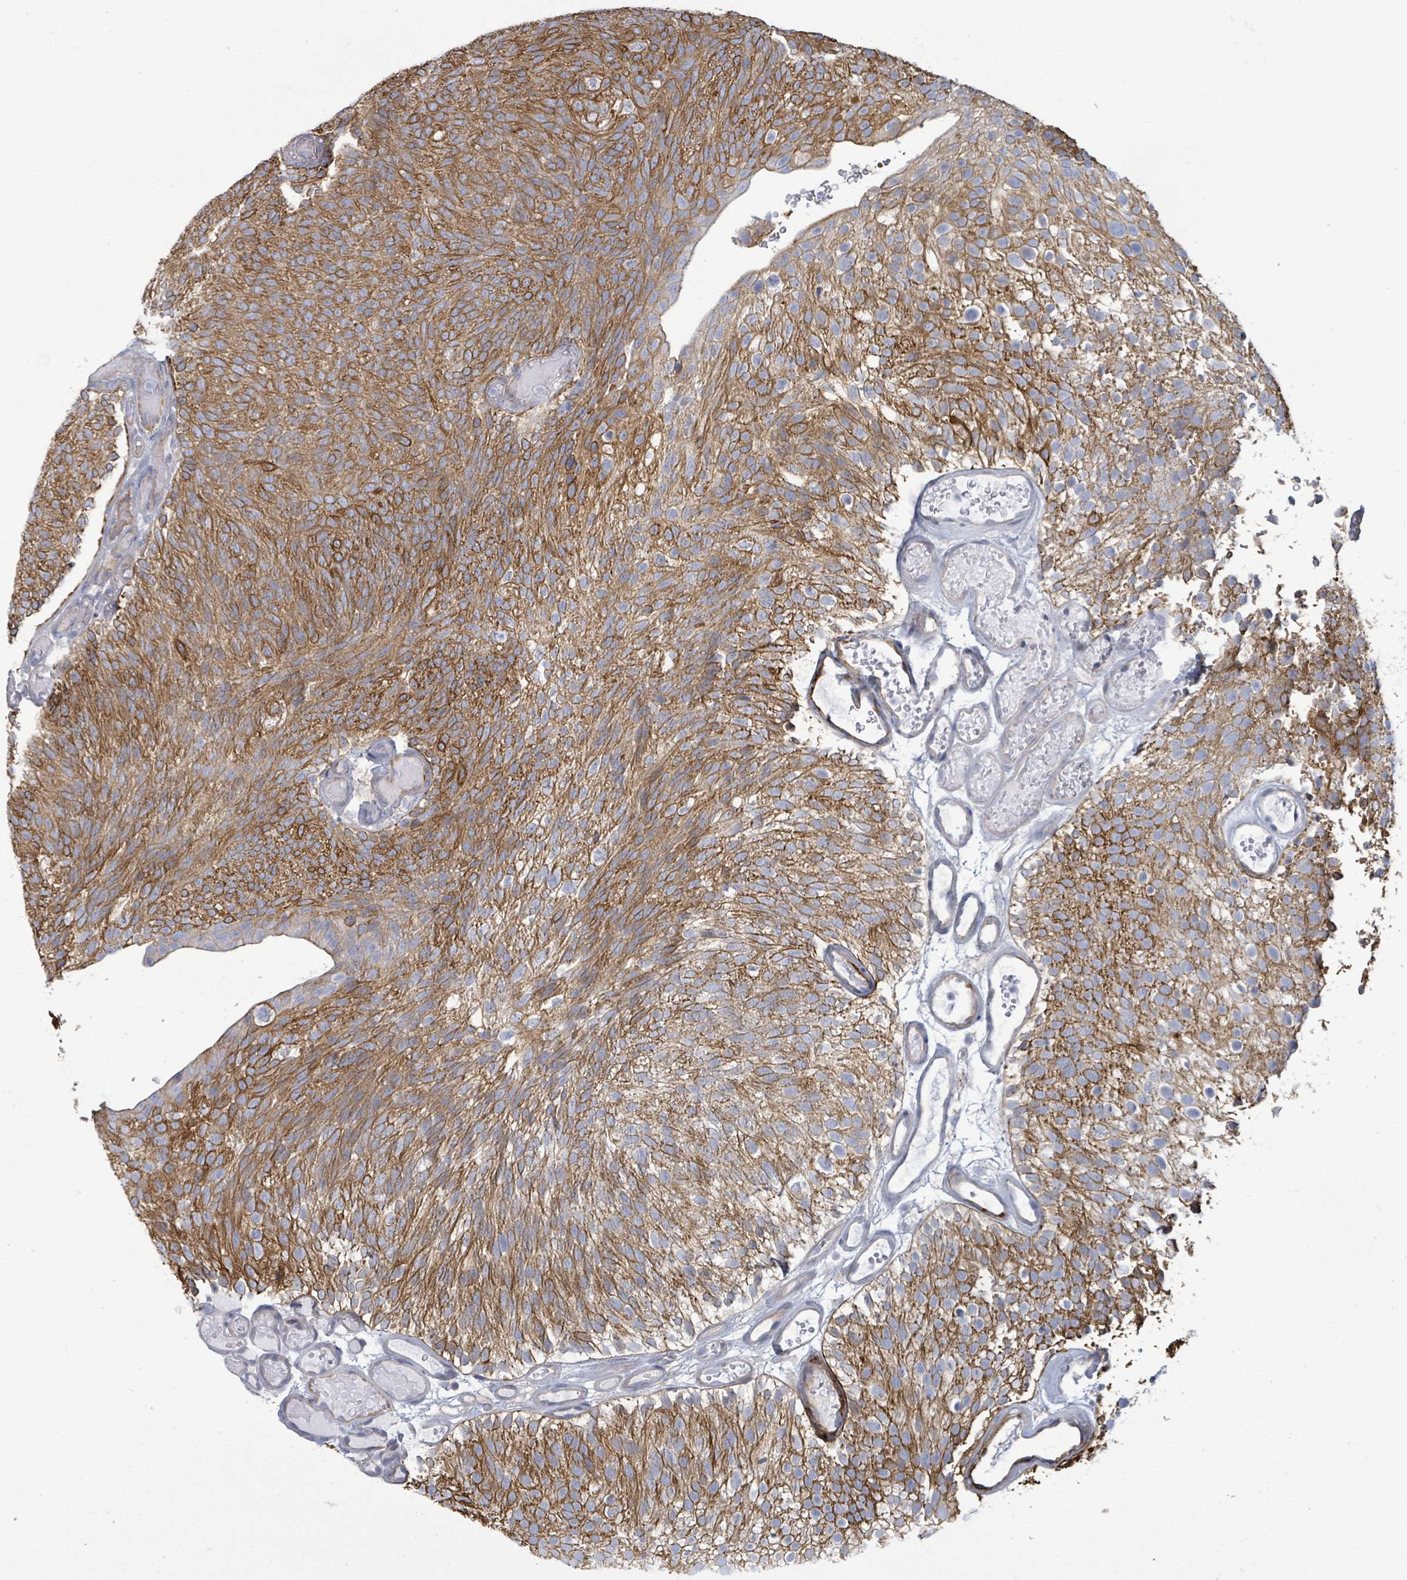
{"staining": {"intensity": "strong", "quantity": ">75%", "location": "cytoplasmic/membranous"}, "tissue": "urothelial cancer", "cell_type": "Tumor cells", "image_type": "cancer", "snomed": [{"axis": "morphology", "description": "Urothelial carcinoma, Low grade"}, {"axis": "topography", "description": "Urinary bladder"}], "caption": "Human urothelial carcinoma (low-grade) stained with a protein marker shows strong staining in tumor cells.", "gene": "COL13A1", "patient": {"sex": "male", "age": 78}}